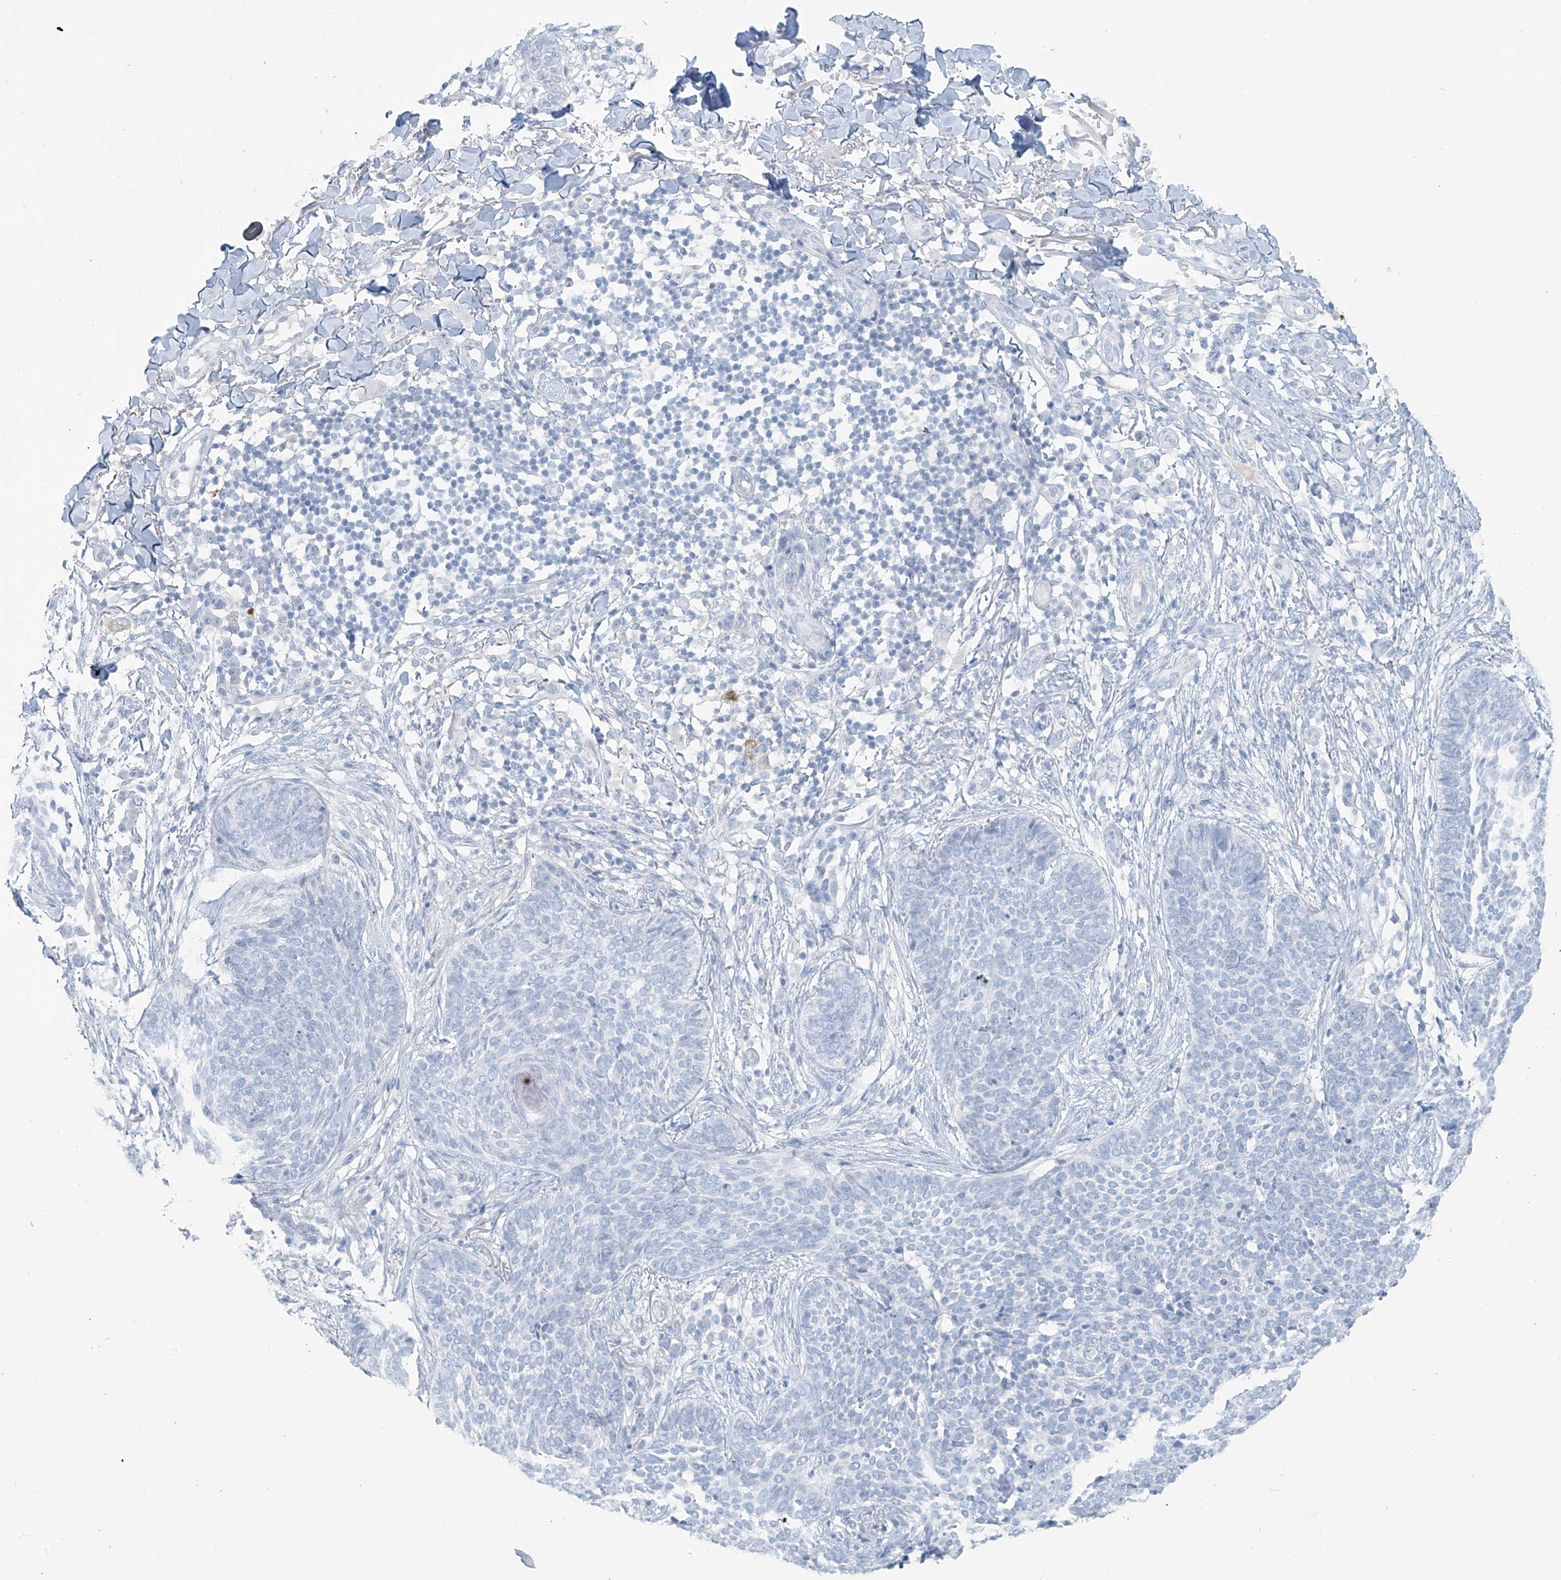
{"staining": {"intensity": "negative", "quantity": "none", "location": "none"}, "tissue": "skin cancer", "cell_type": "Tumor cells", "image_type": "cancer", "snomed": [{"axis": "morphology", "description": "Basal cell carcinoma"}, {"axis": "topography", "description": "Skin"}], "caption": "Basal cell carcinoma (skin) was stained to show a protein in brown. There is no significant staining in tumor cells.", "gene": "SLC25A43", "patient": {"sex": "female", "age": 64}}